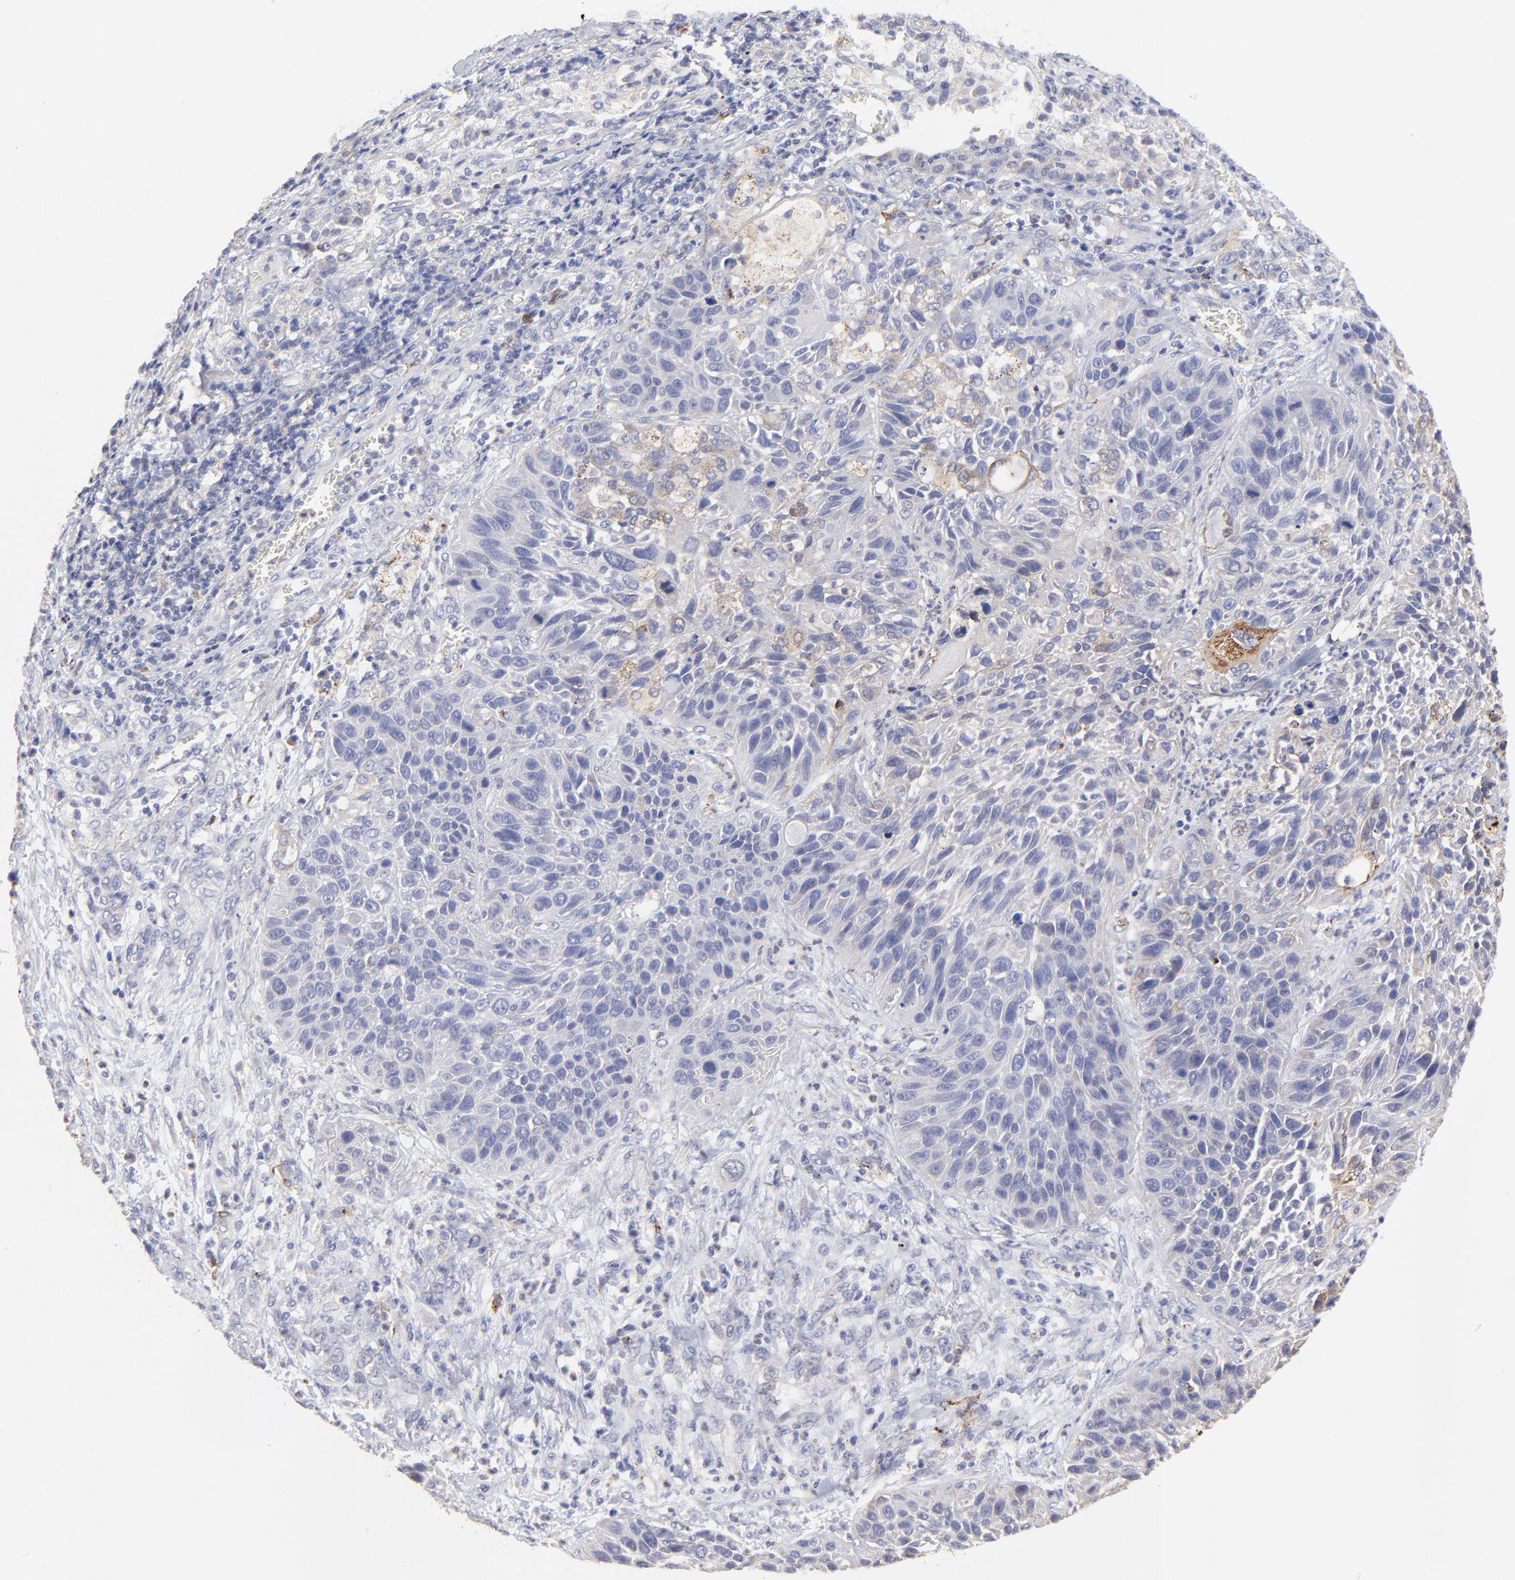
{"staining": {"intensity": "weak", "quantity": "<25%", "location": "cytoplasmic/membranous"}, "tissue": "lung cancer", "cell_type": "Tumor cells", "image_type": "cancer", "snomed": [{"axis": "morphology", "description": "Squamous cell carcinoma, NOS"}, {"axis": "topography", "description": "Lung"}], "caption": "Immunohistochemical staining of human lung cancer displays no significant staining in tumor cells.", "gene": "GCSAM", "patient": {"sex": "female", "age": 76}}